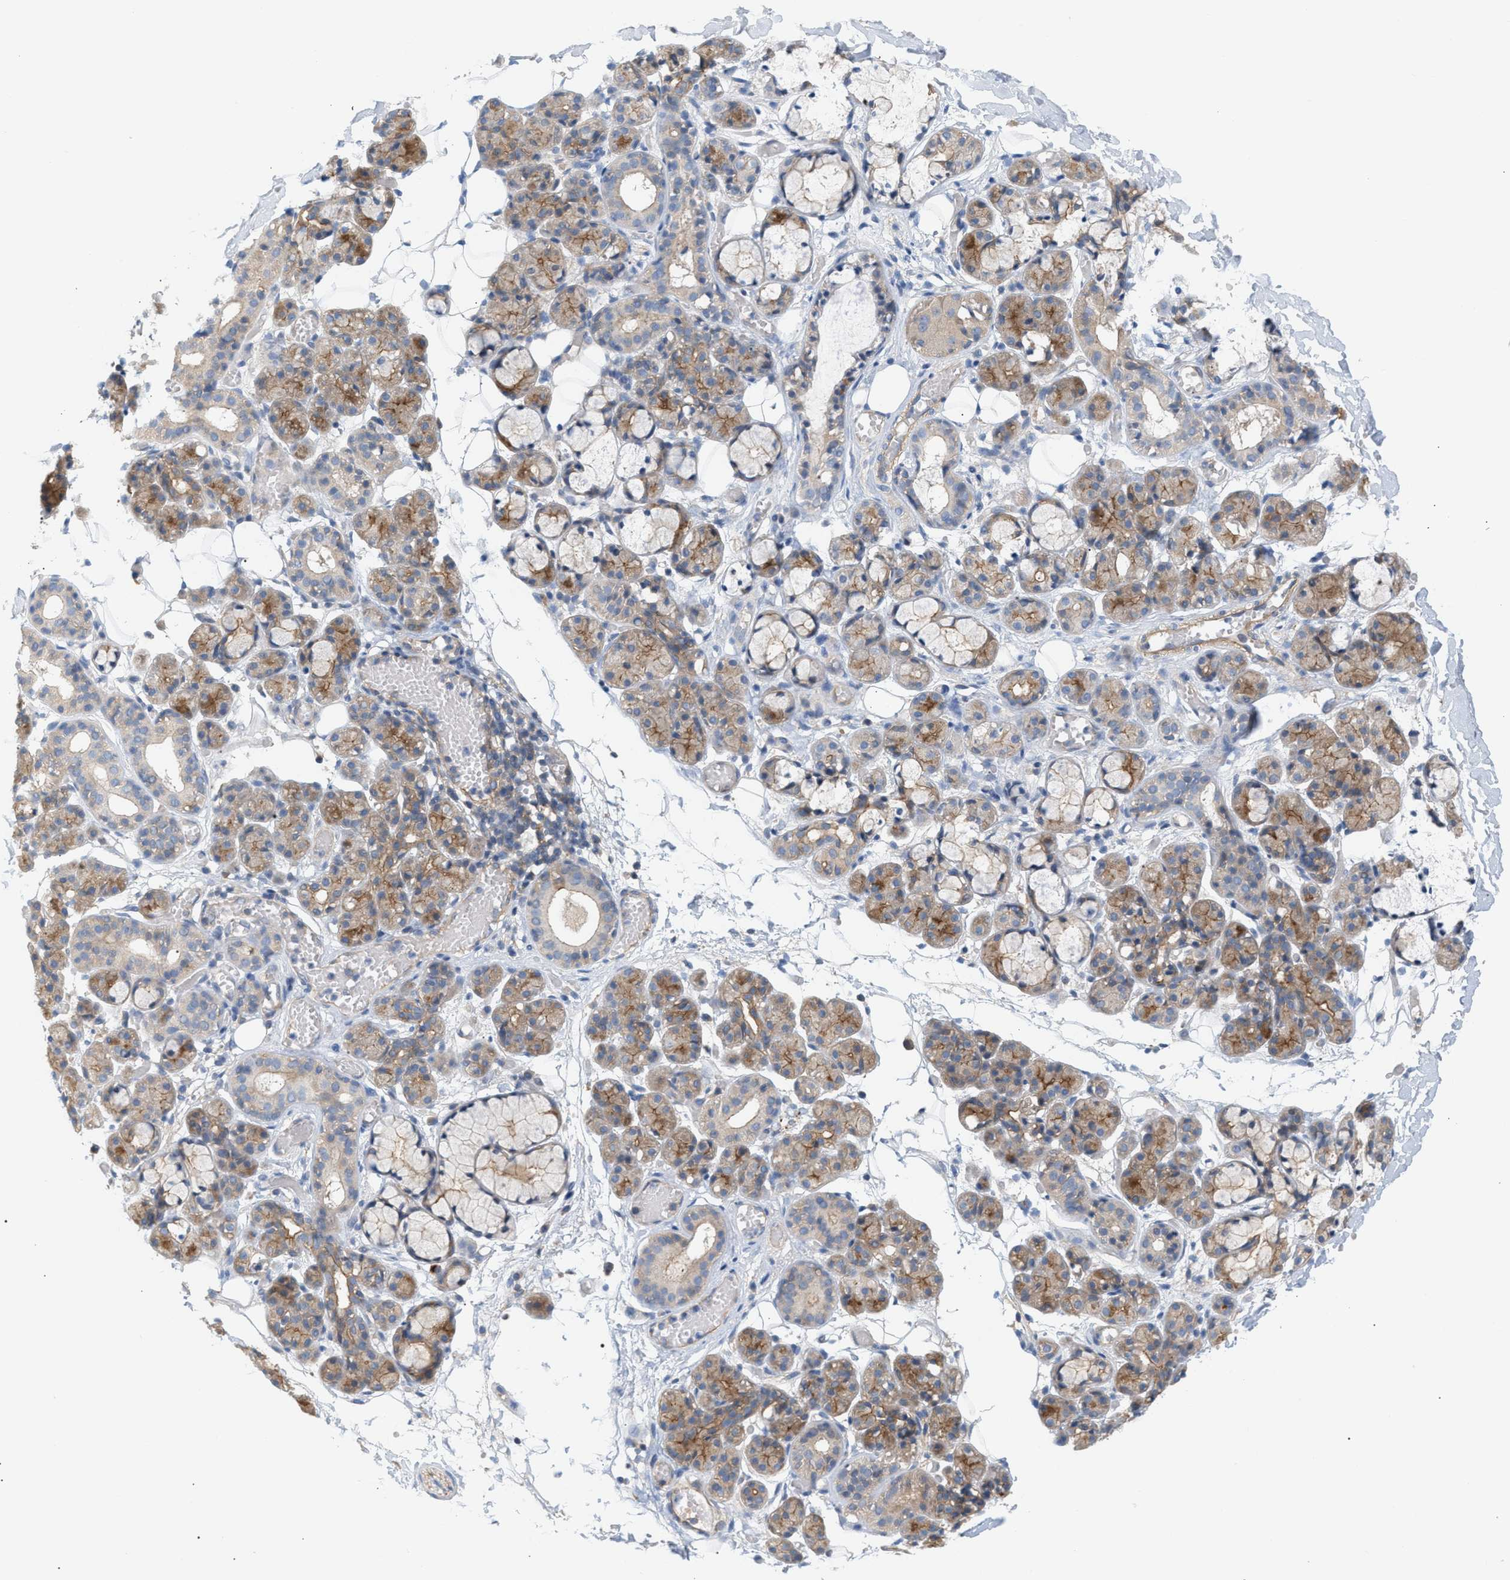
{"staining": {"intensity": "moderate", "quantity": "25%-75%", "location": "cytoplasmic/membranous"}, "tissue": "salivary gland", "cell_type": "Glandular cells", "image_type": "normal", "snomed": [{"axis": "morphology", "description": "Normal tissue, NOS"}, {"axis": "topography", "description": "Salivary gland"}], "caption": "Protein expression analysis of benign salivary gland shows moderate cytoplasmic/membranous expression in approximately 25%-75% of glandular cells.", "gene": "LRCH1", "patient": {"sex": "male", "age": 63}}